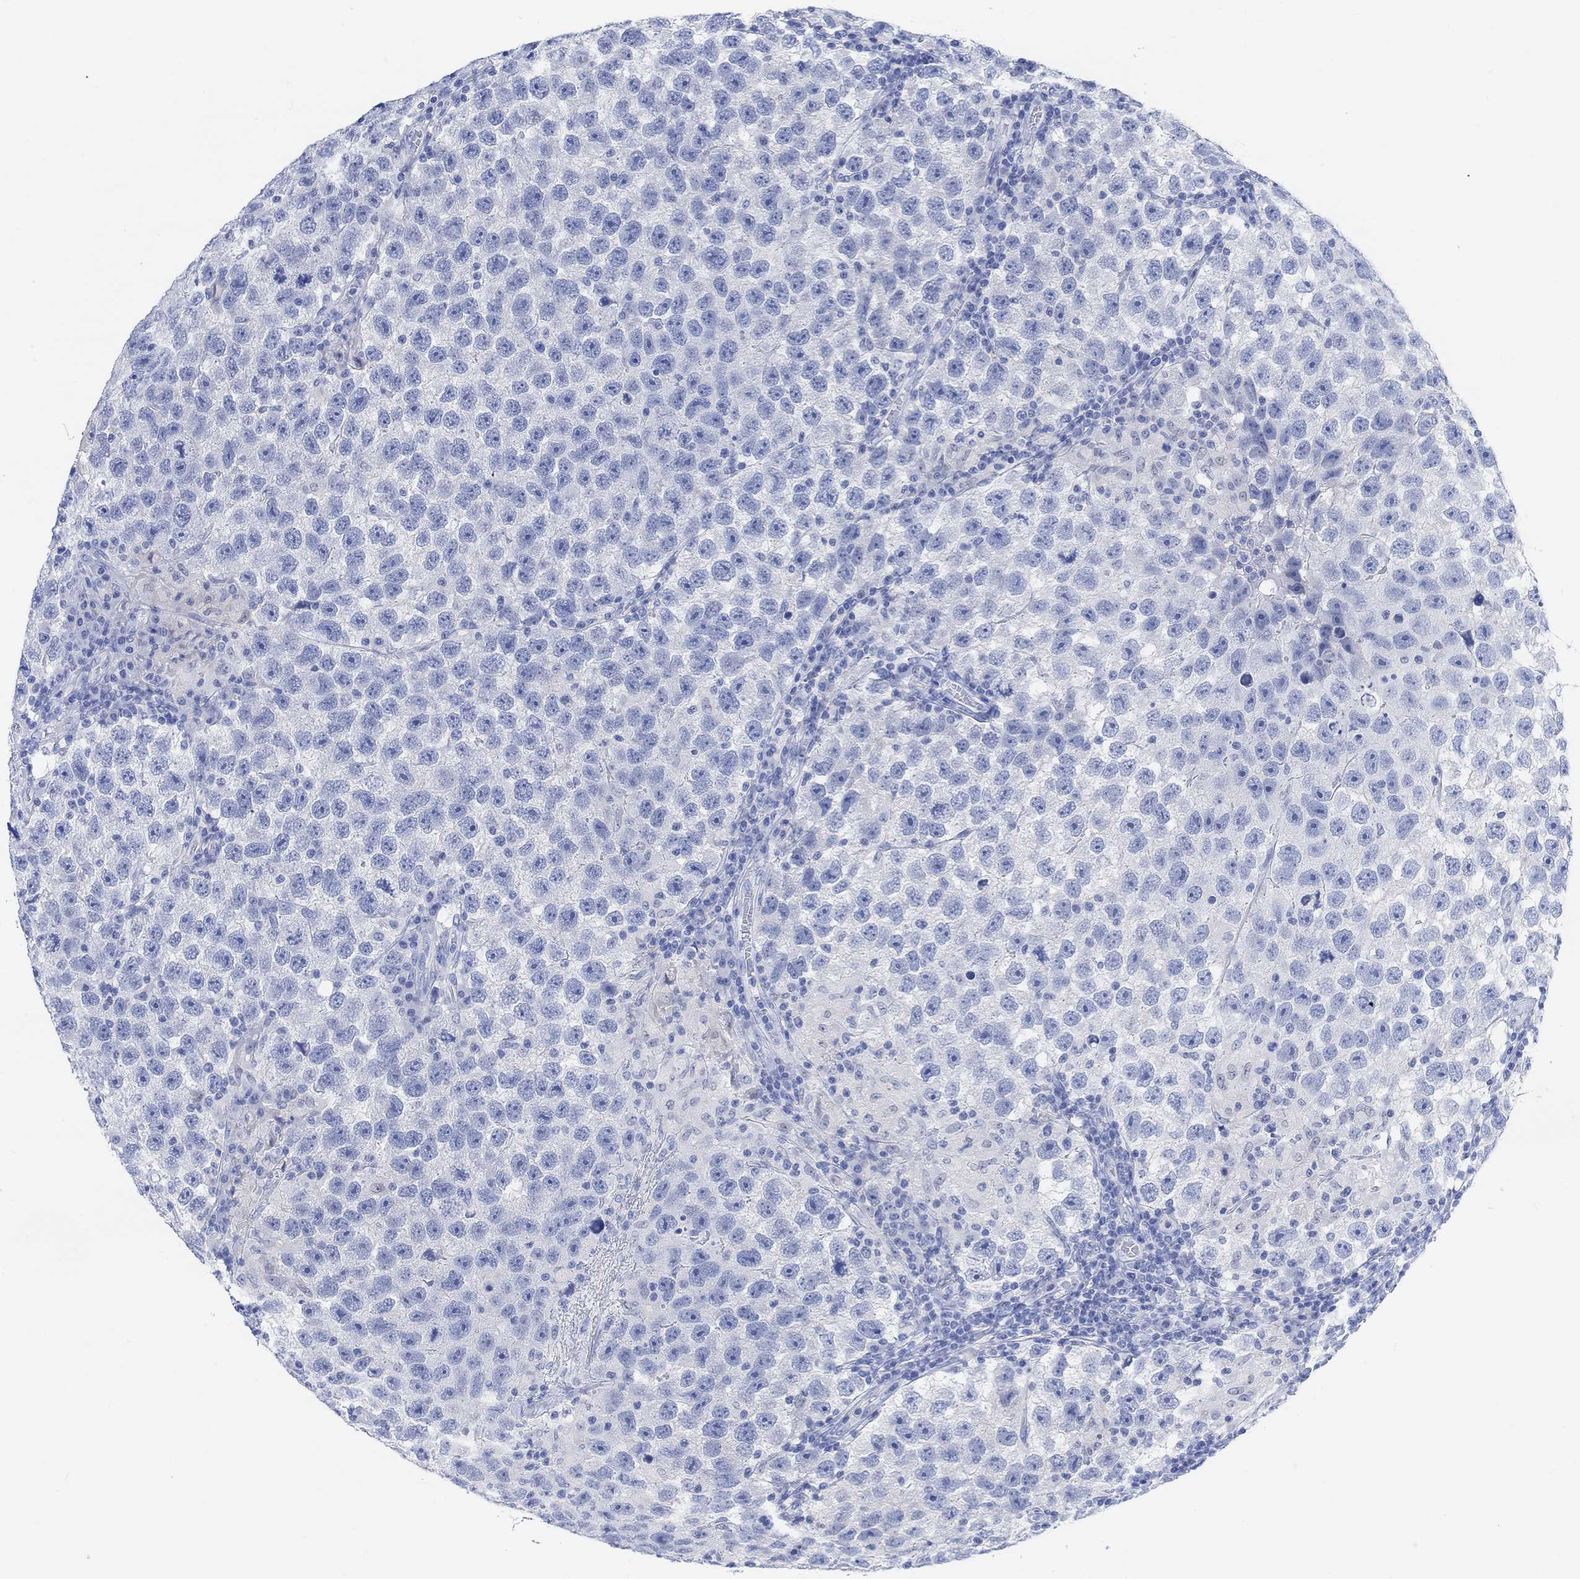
{"staining": {"intensity": "negative", "quantity": "none", "location": "none"}, "tissue": "testis cancer", "cell_type": "Tumor cells", "image_type": "cancer", "snomed": [{"axis": "morphology", "description": "Seminoma, NOS"}, {"axis": "topography", "description": "Testis"}], "caption": "The histopathology image demonstrates no staining of tumor cells in testis cancer (seminoma).", "gene": "ENO4", "patient": {"sex": "male", "age": 26}}